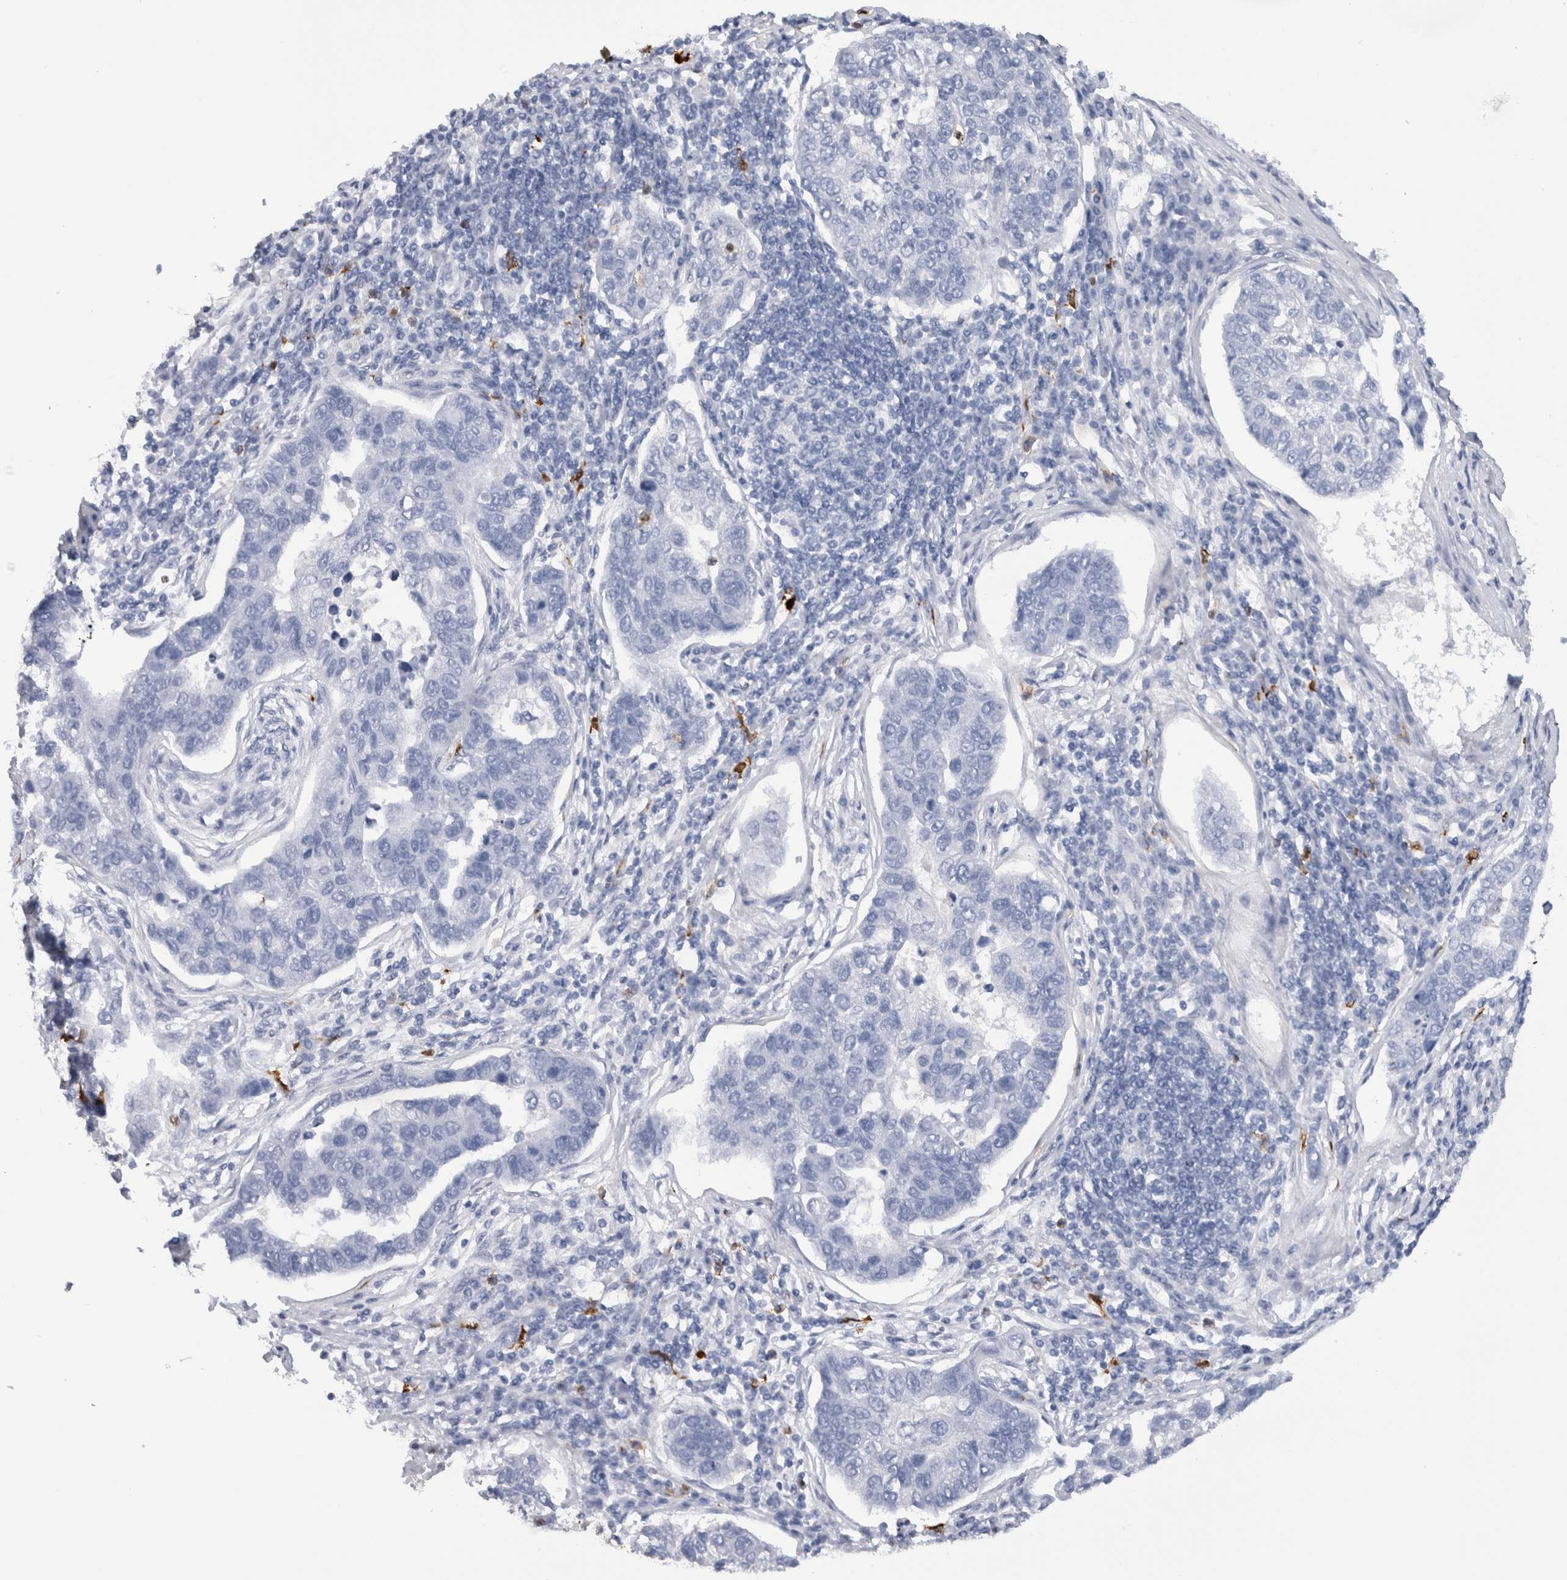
{"staining": {"intensity": "weak", "quantity": "<25%", "location": "cytoplasmic/membranous"}, "tissue": "pancreatic cancer", "cell_type": "Tumor cells", "image_type": "cancer", "snomed": [{"axis": "morphology", "description": "Adenocarcinoma, NOS"}, {"axis": "topography", "description": "Pancreas"}], "caption": "A high-resolution photomicrograph shows immunohistochemistry (IHC) staining of adenocarcinoma (pancreatic), which demonstrates no significant positivity in tumor cells.", "gene": "S100A8", "patient": {"sex": "female", "age": 61}}